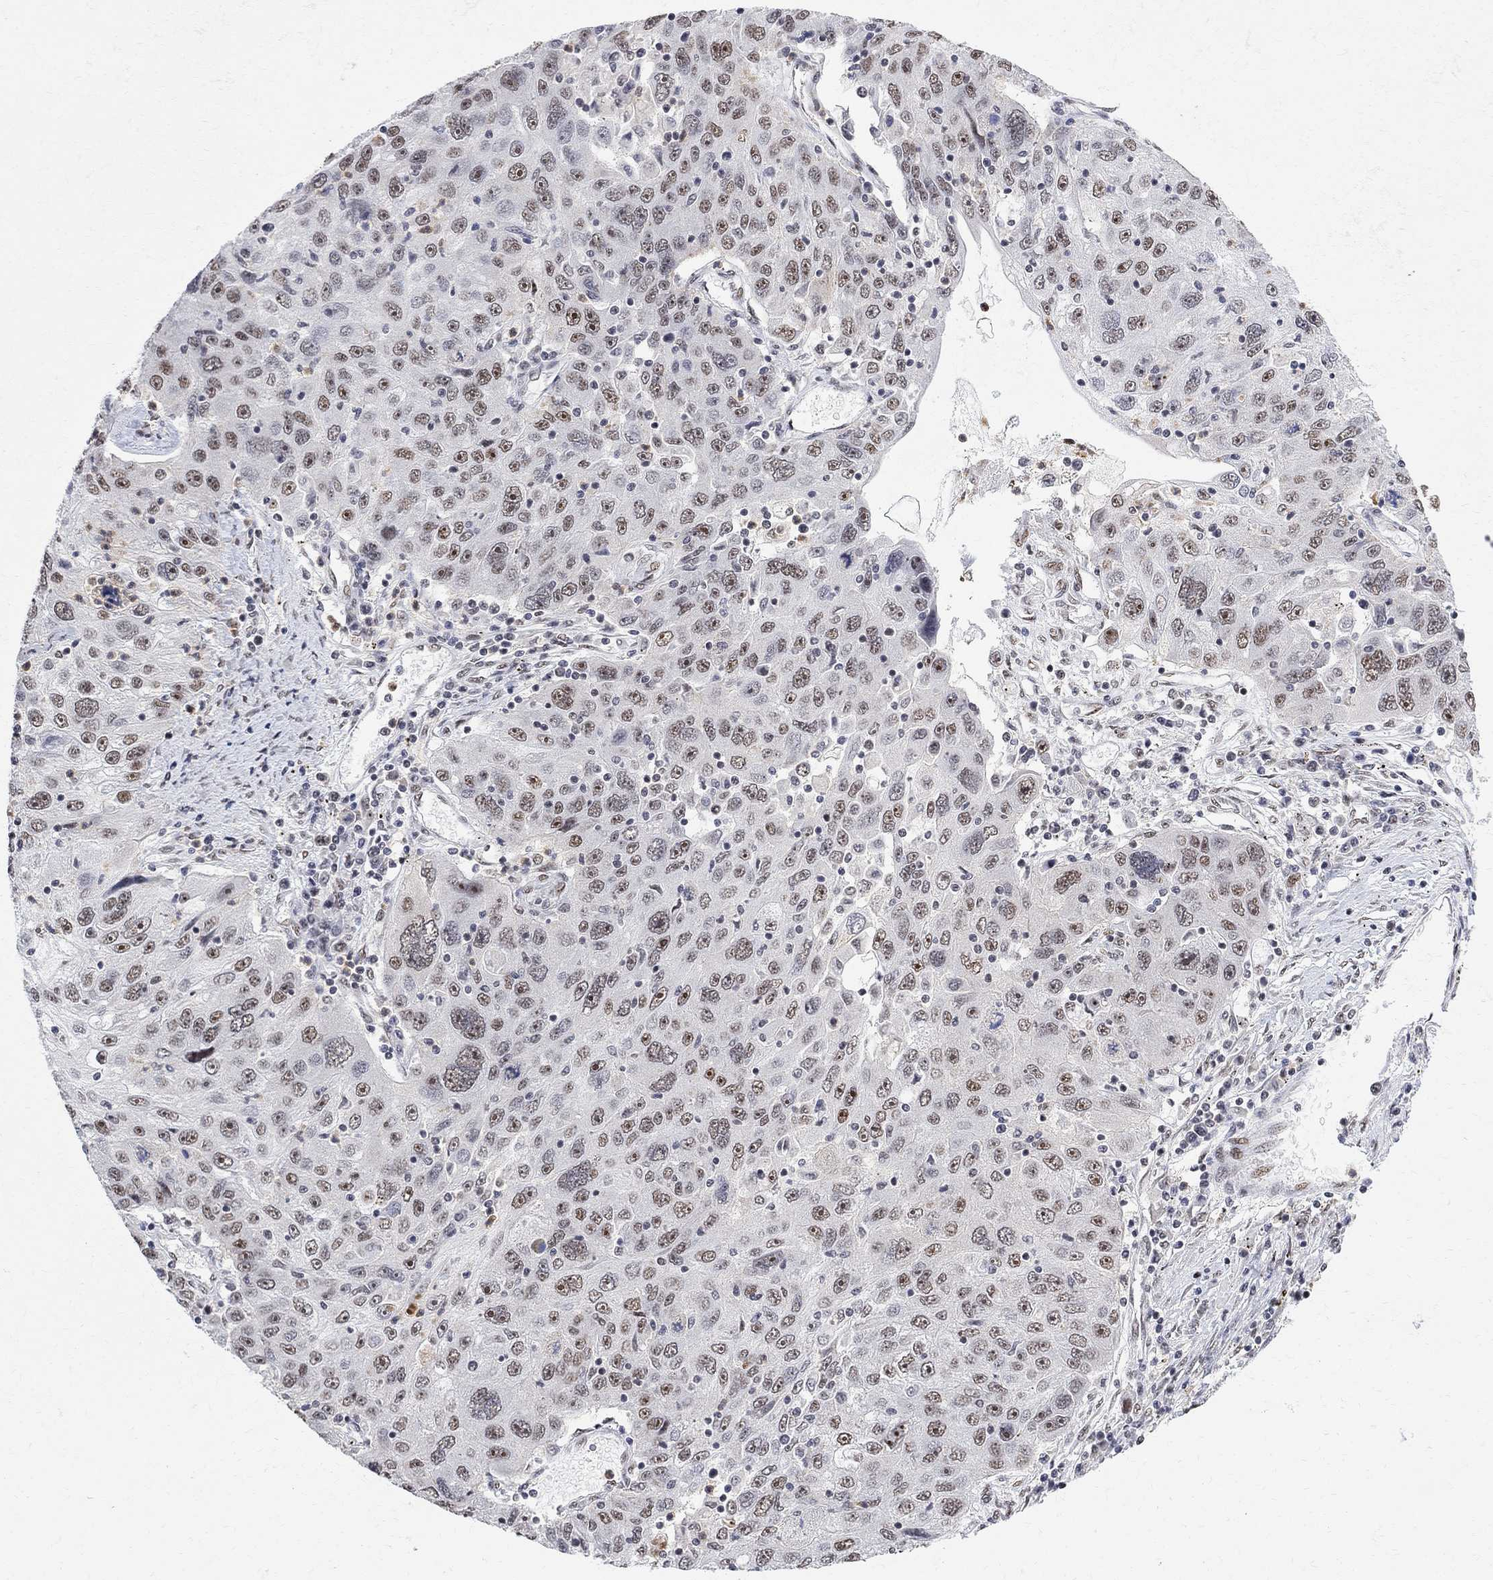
{"staining": {"intensity": "moderate", "quantity": "<25%", "location": "nuclear"}, "tissue": "stomach cancer", "cell_type": "Tumor cells", "image_type": "cancer", "snomed": [{"axis": "morphology", "description": "Adenocarcinoma, NOS"}, {"axis": "topography", "description": "Stomach"}], "caption": "The immunohistochemical stain shows moderate nuclear staining in tumor cells of stomach adenocarcinoma tissue.", "gene": "E4F1", "patient": {"sex": "male", "age": 56}}